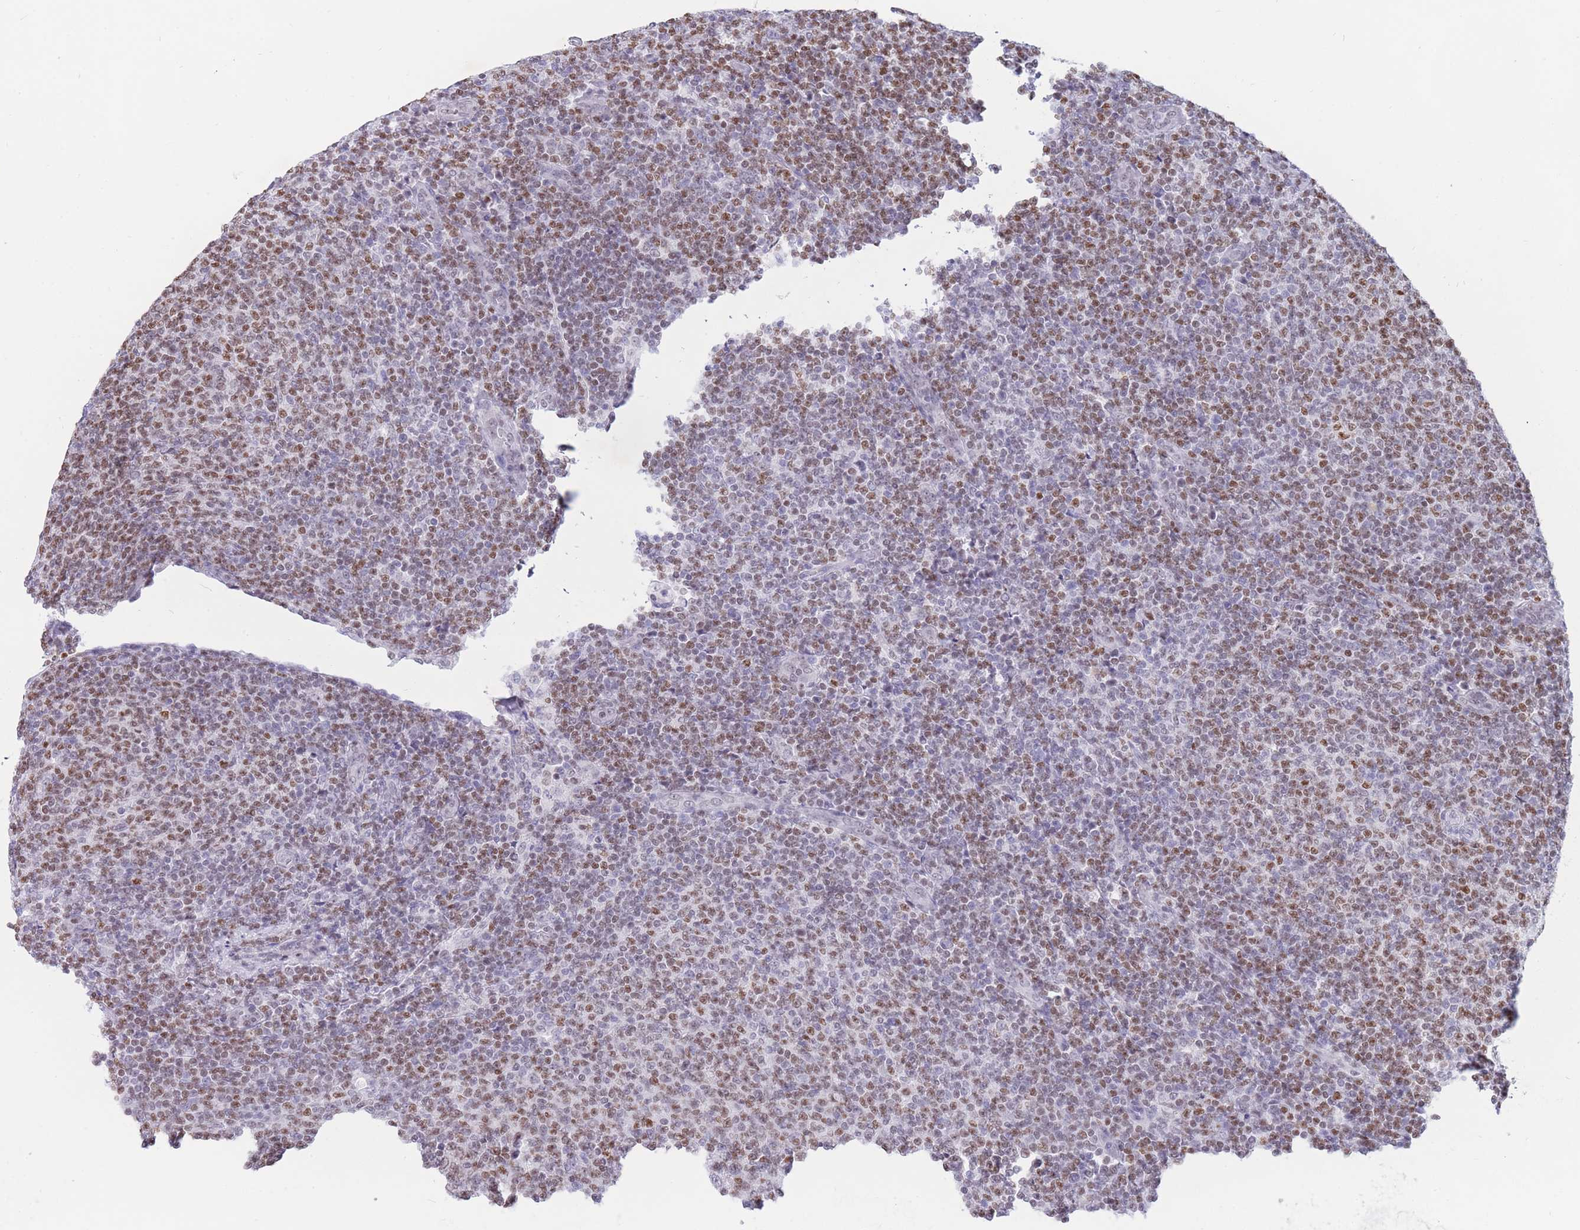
{"staining": {"intensity": "moderate", "quantity": "25%-75%", "location": "nuclear"}, "tissue": "lymphoma", "cell_type": "Tumor cells", "image_type": "cancer", "snomed": [{"axis": "morphology", "description": "Malignant lymphoma, non-Hodgkin's type, Low grade"}, {"axis": "topography", "description": "Lymph node"}], "caption": "Human lymphoma stained with a brown dye demonstrates moderate nuclear positive positivity in about 25%-75% of tumor cells.", "gene": "HMGN1", "patient": {"sex": "male", "age": 66}}